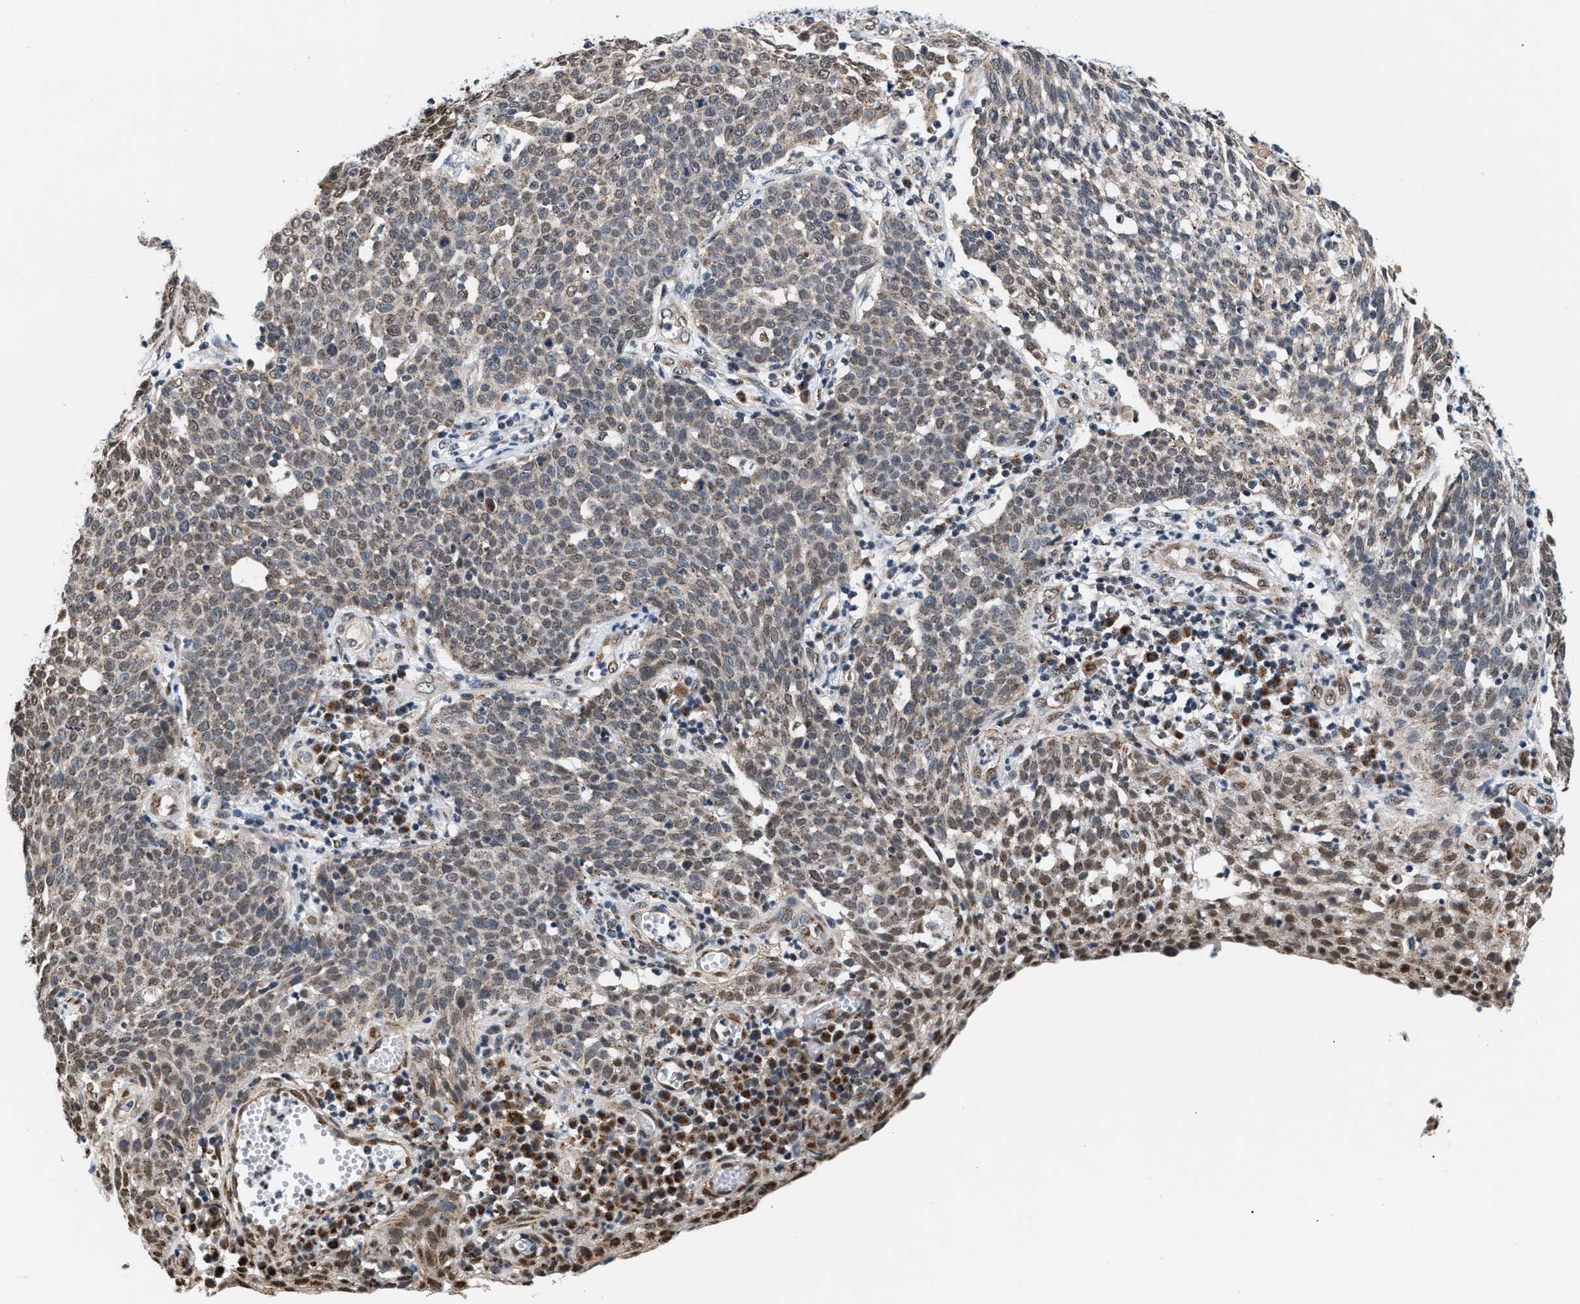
{"staining": {"intensity": "weak", "quantity": "25%-75%", "location": "cytoplasmic/membranous"}, "tissue": "cervical cancer", "cell_type": "Tumor cells", "image_type": "cancer", "snomed": [{"axis": "morphology", "description": "Squamous cell carcinoma, NOS"}, {"axis": "topography", "description": "Cervix"}], "caption": "Immunohistochemical staining of human cervical cancer reveals low levels of weak cytoplasmic/membranous protein expression in about 25%-75% of tumor cells. The protein is shown in brown color, while the nuclei are stained blue.", "gene": "KCNMB2", "patient": {"sex": "female", "age": 34}}